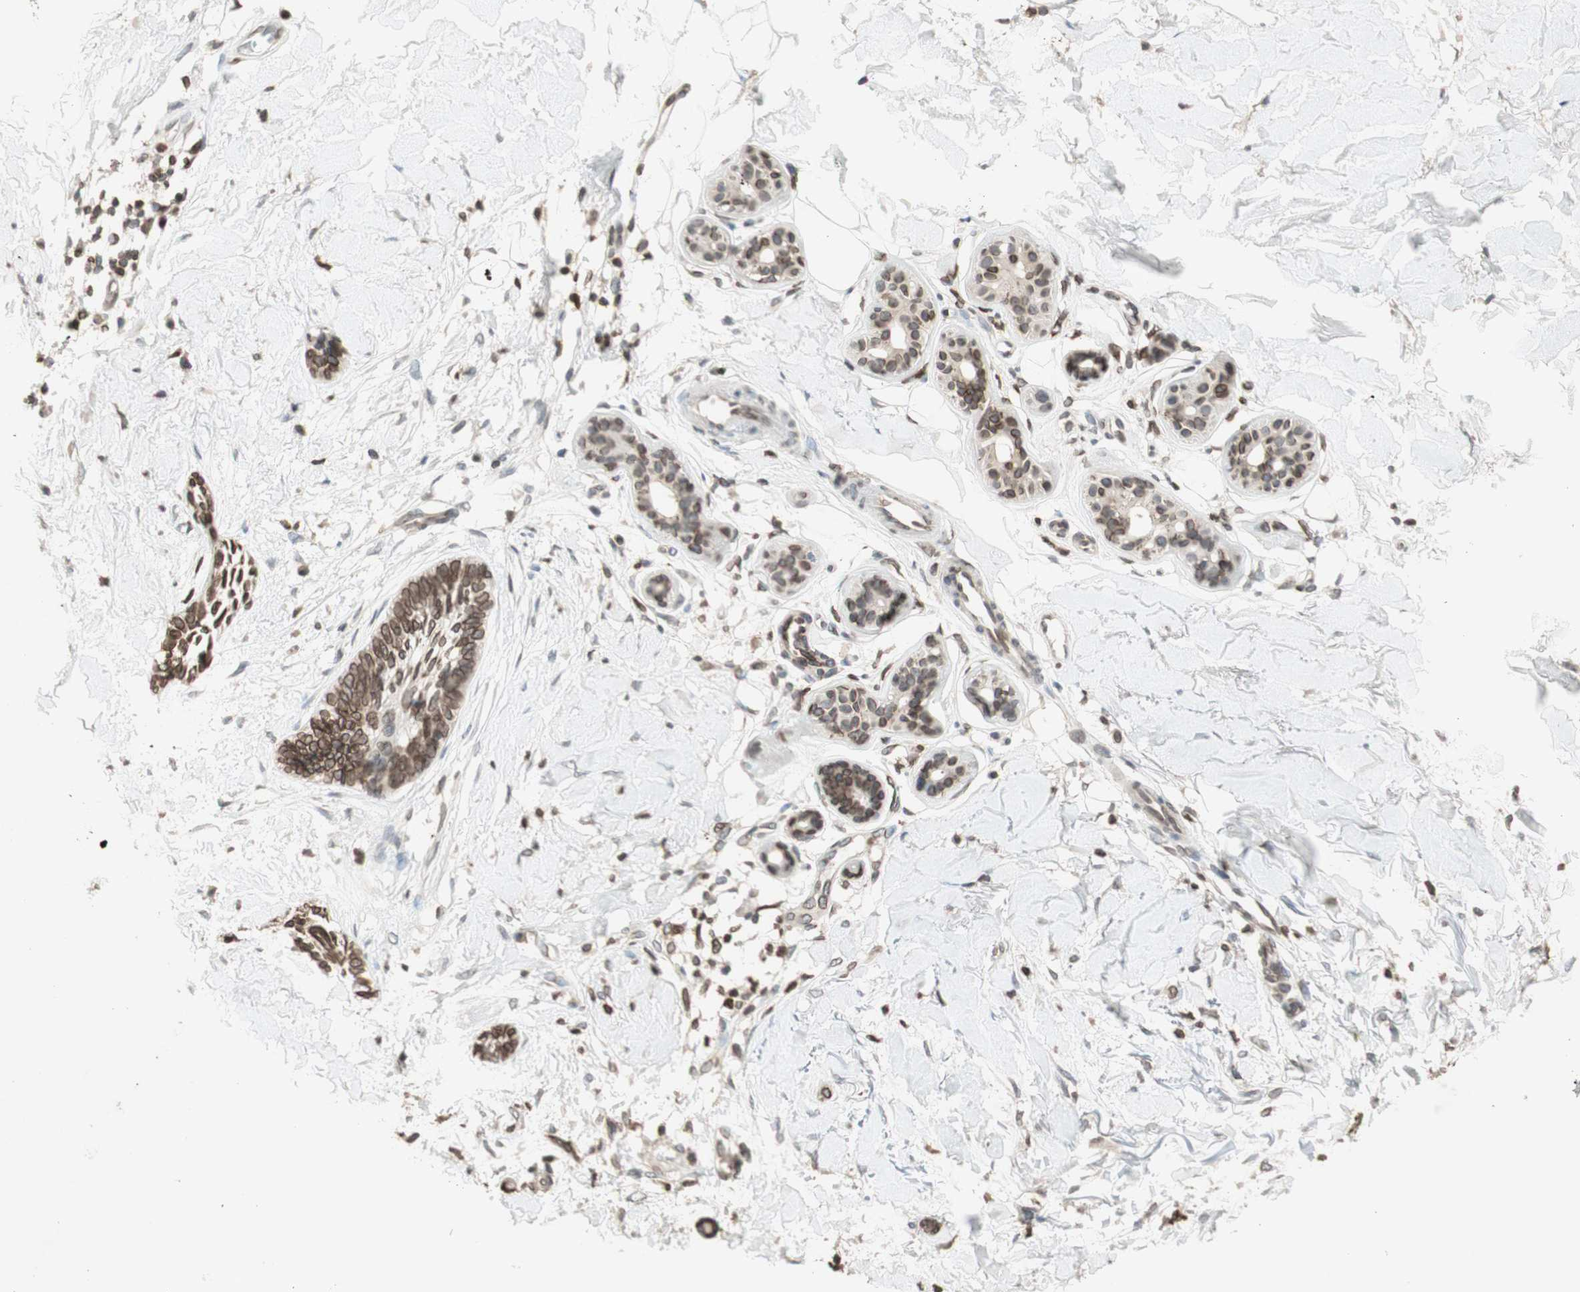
{"staining": {"intensity": "moderate", "quantity": ">75%", "location": "cytoplasmic/membranous,nuclear"}, "tissue": "skin cancer", "cell_type": "Tumor cells", "image_type": "cancer", "snomed": [{"axis": "morphology", "description": "Basal cell carcinoma"}, {"axis": "topography", "description": "Skin"}], "caption": "This micrograph reveals immunohistochemistry (IHC) staining of skin cancer, with medium moderate cytoplasmic/membranous and nuclear expression in approximately >75% of tumor cells.", "gene": "TMPO", "patient": {"sex": "female", "age": 58}}